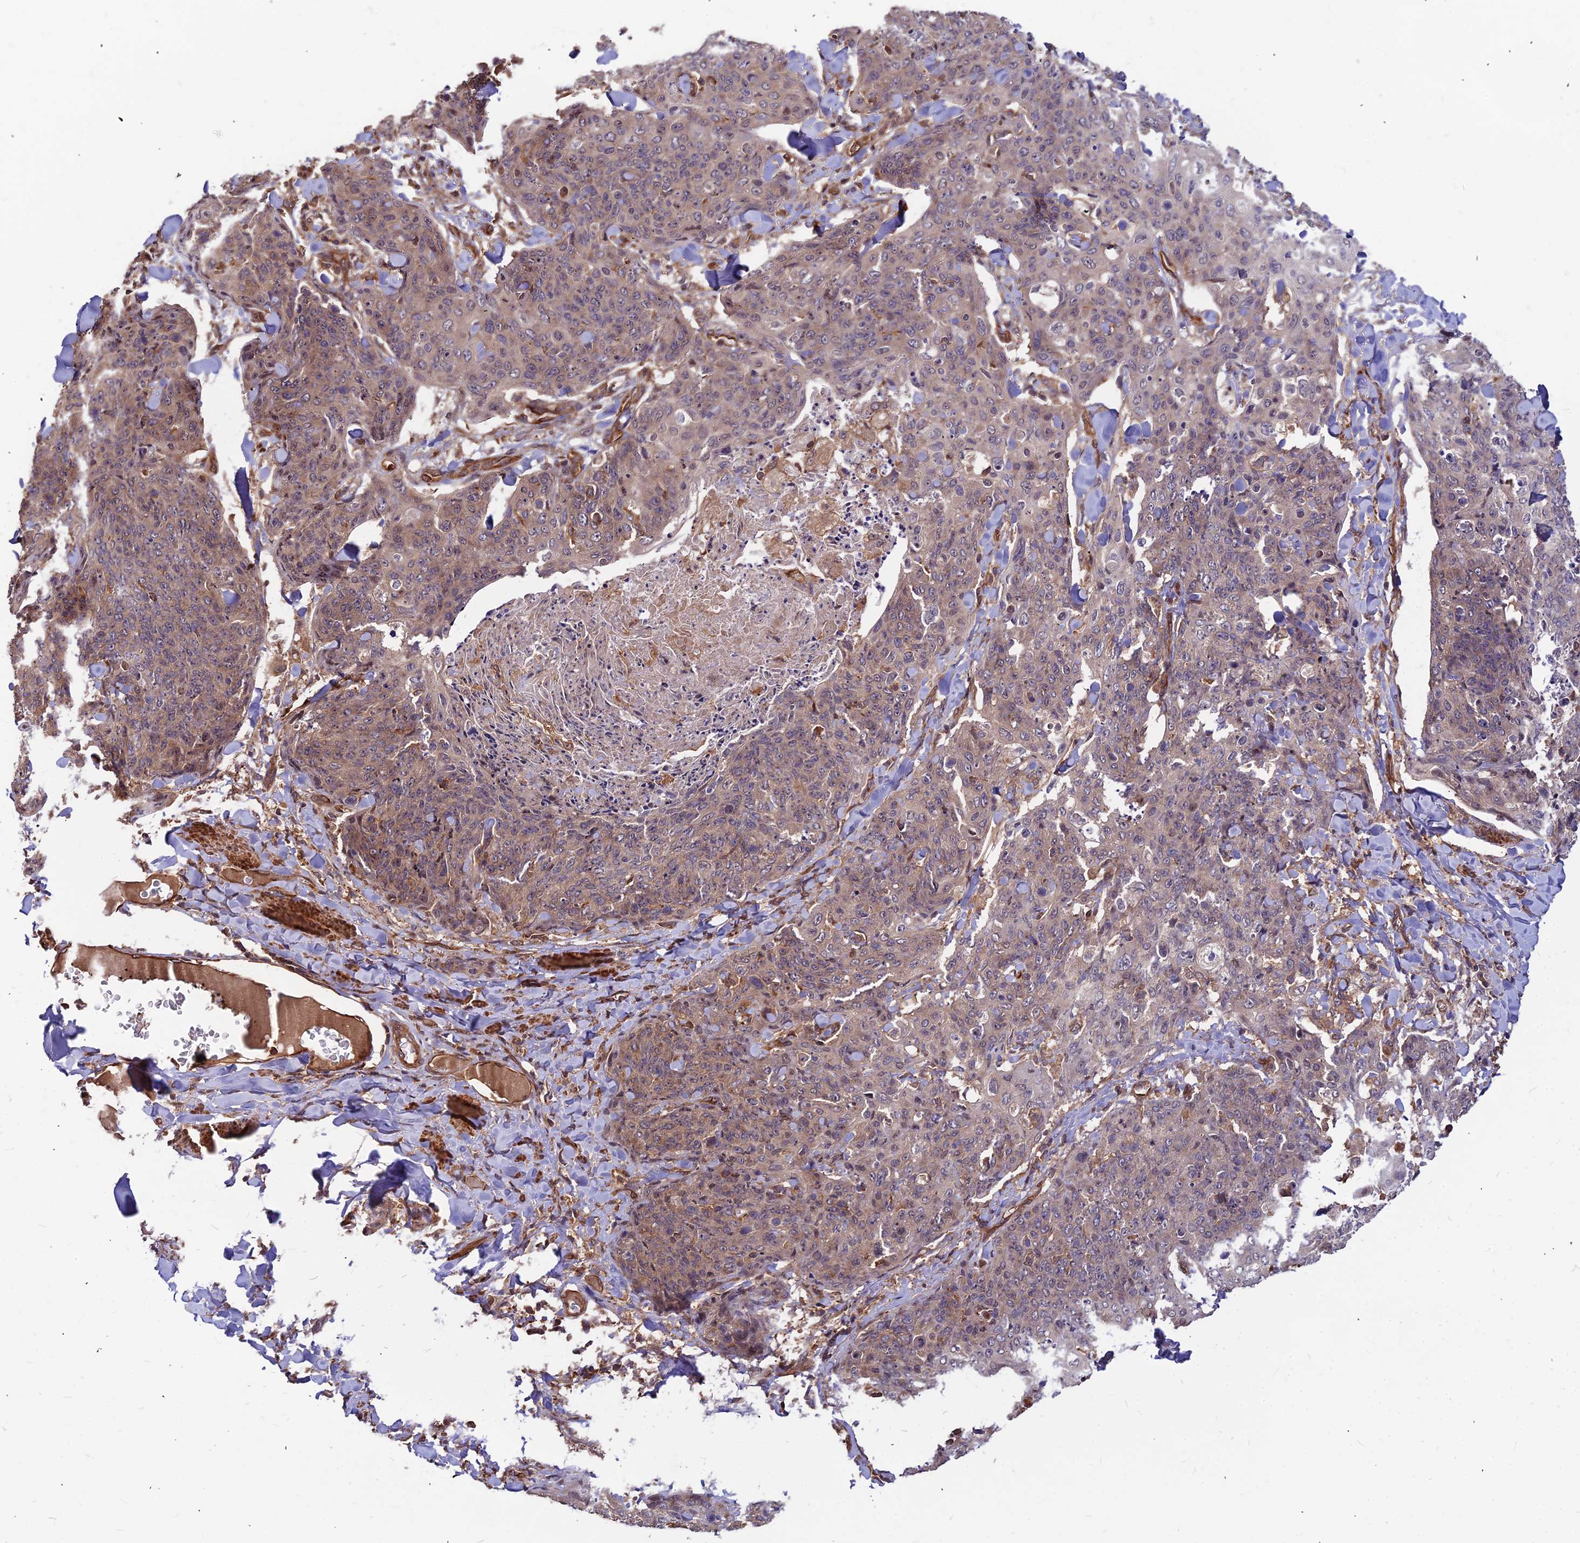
{"staining": {"intensity": "weak", "quantity": "25%-75%", "location": "cytoplasmic/membranous"}, "tissue": "skin cancer", "cell_type": "Tumor cells", "image_type": "cancer", "snomed": [{"axis": "morphology", "description": "Squamous cell carcinoma, NOS"}, {"axis": "topography", "description": "Skin"}, {"axis": "topography", "description": "Vulva"}], "caption": "Weak cytoplasmic/membranous protein expression is seen in approximately 25%-75% of tumor cells in skin cancer.", "gene": "ZNF467", "patient": {"sex": "female", "age": 85}}